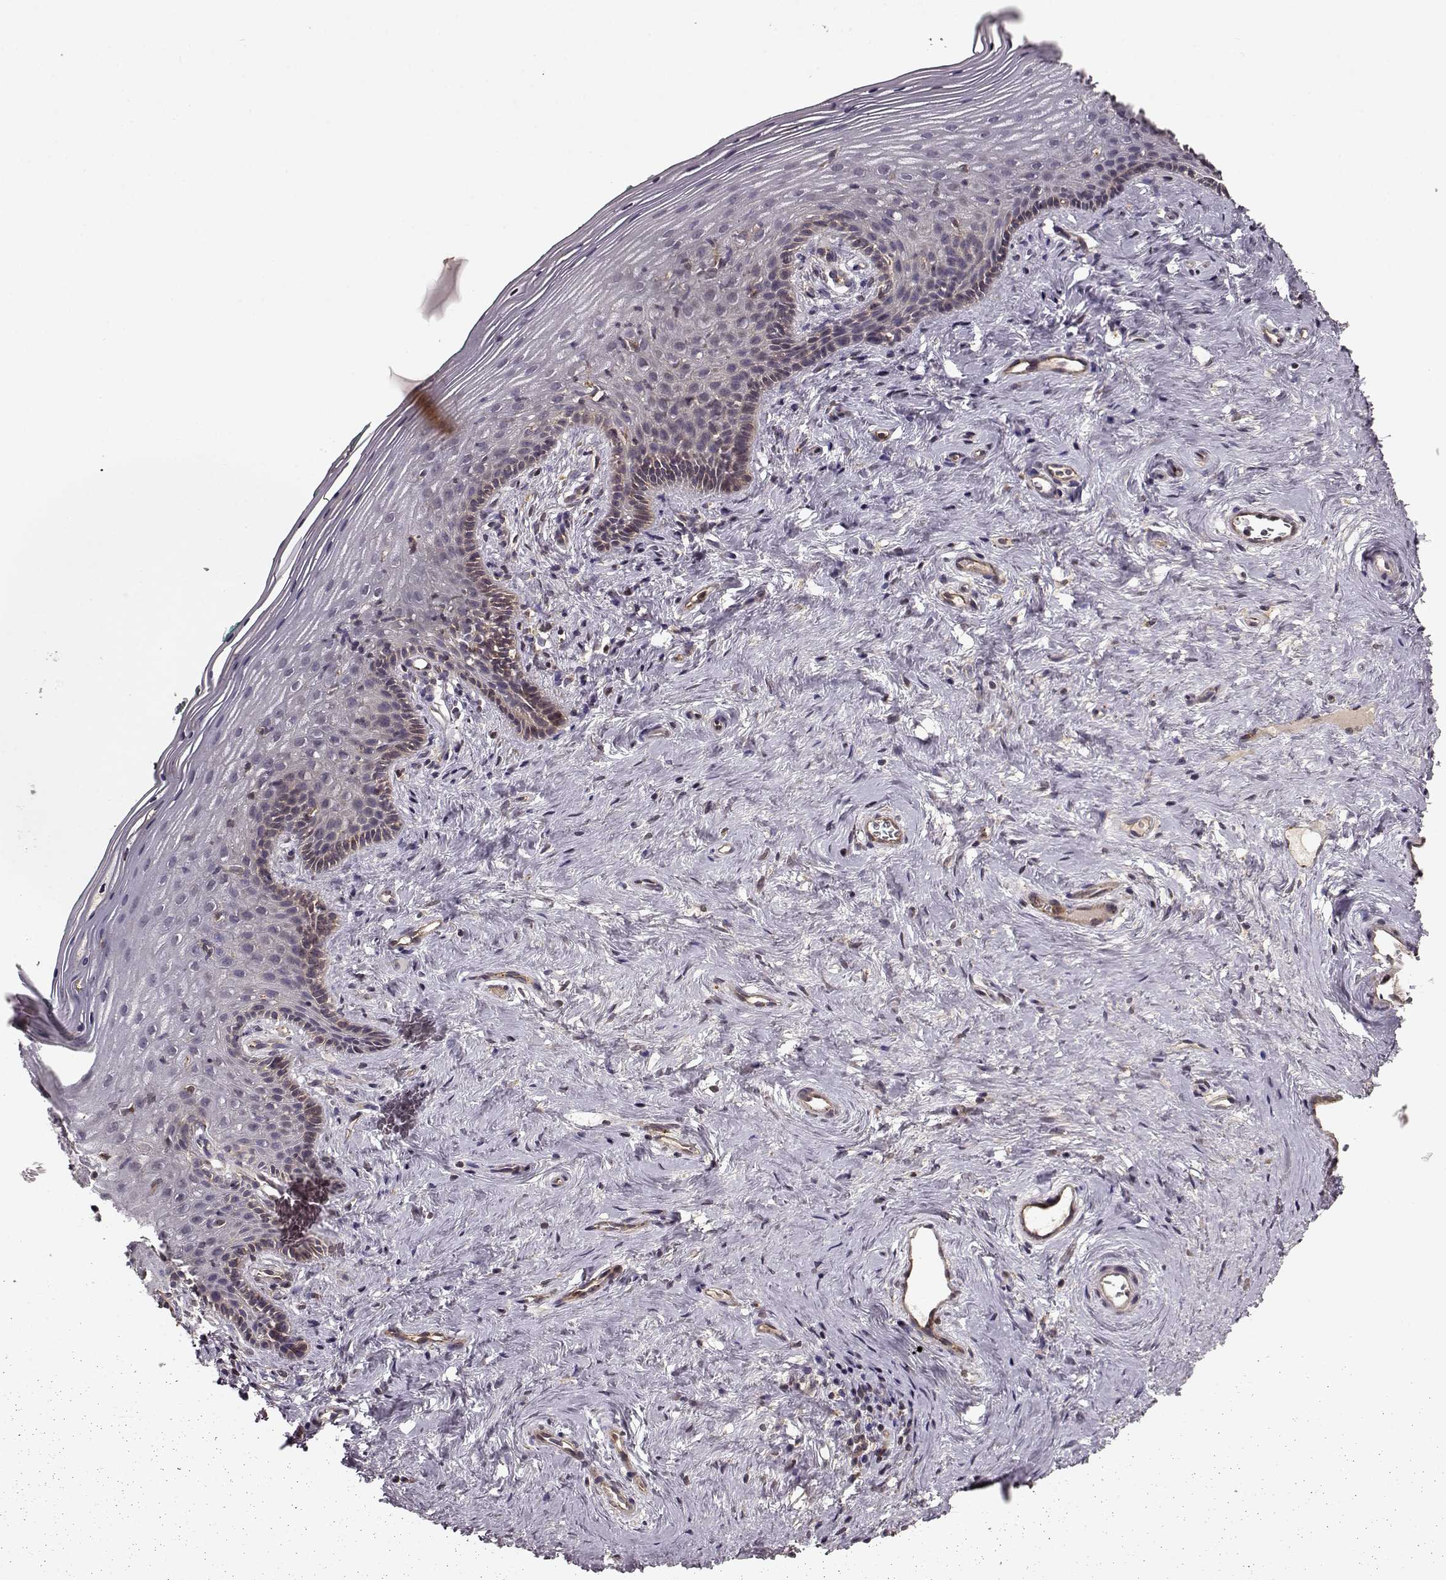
{"staining": {"intensity": "moderate", "quantity": "<25%", "location": "cytoplasmic/membranous"}, "tissue": "vagina", "cell_type": "Squamous epithelial cells", "image_type": "normal", "snomed": [{"axis": "morphology", "description": "Normal tissue, NOS"}, {"axis": "topography", "description": "Vagina"}], "caption": "Immunohistochemistry image of normal vagina: human vagina stained using immunohistochemistry (IHC) exhibits low levels of moderate protein expression localized specifically in the cytoplasmic/membranous of squamous epithelial cells, appearing as a cytoplasmic/membranous brown color.", "gene": "IFRD2", "patient": {"sex": "female", "age": 45}}